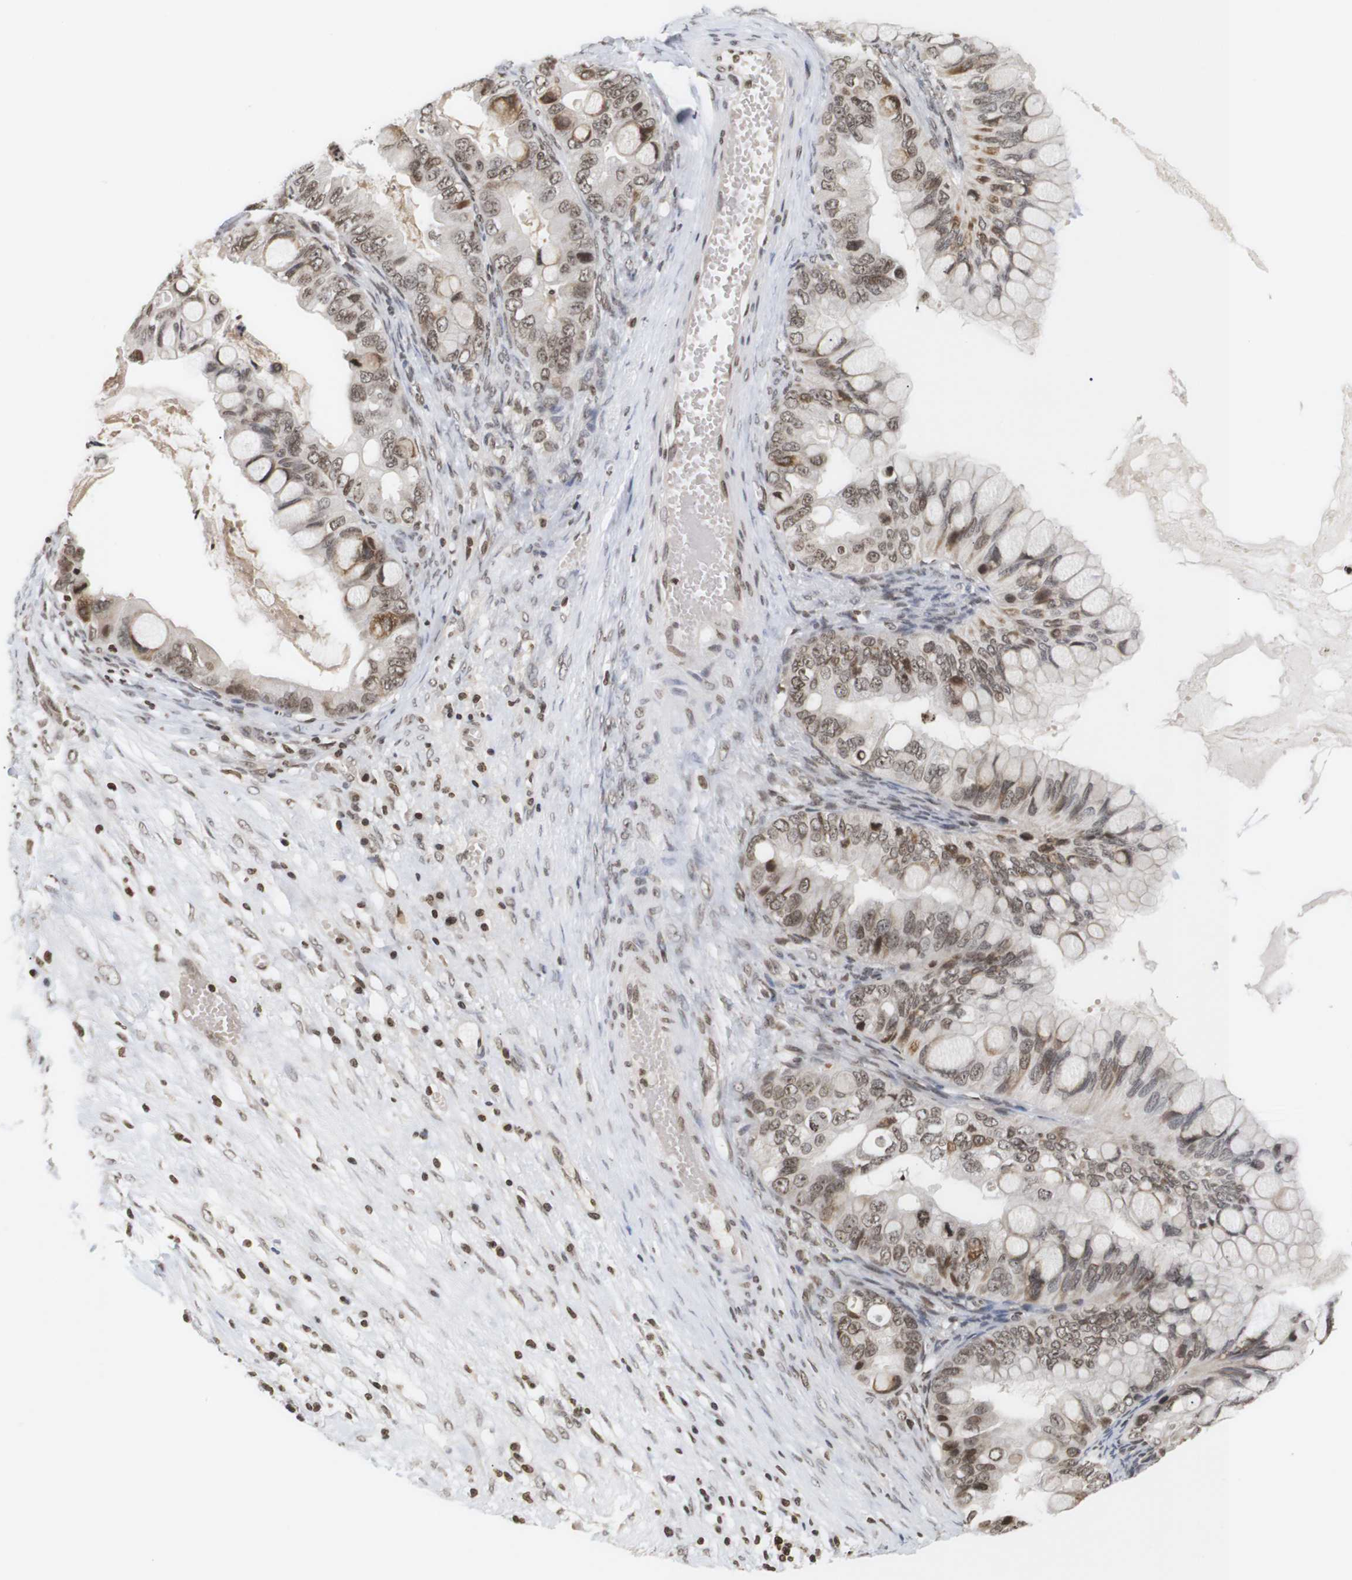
{"staining": {"intensity": "moderate", "quantity": ">75%", "location": "nuclear"}, "tissue": "ovarian cancer", "cell_type": "Tumor cells", "image_type": "cancer", "snomed": [{"axis": "morphology", "description": "Cystadenocarcinoma, mucinous, NOS"}, {"axis": "topography", "description": "Ovary"}], "caption": "Human ovarian mucinous cystadenocarcinoma stained with a protein marker demonstrates moderate staining in tumor cells.", "gene": "ETV5", "patient": {"sex": "female", "age": 80}}